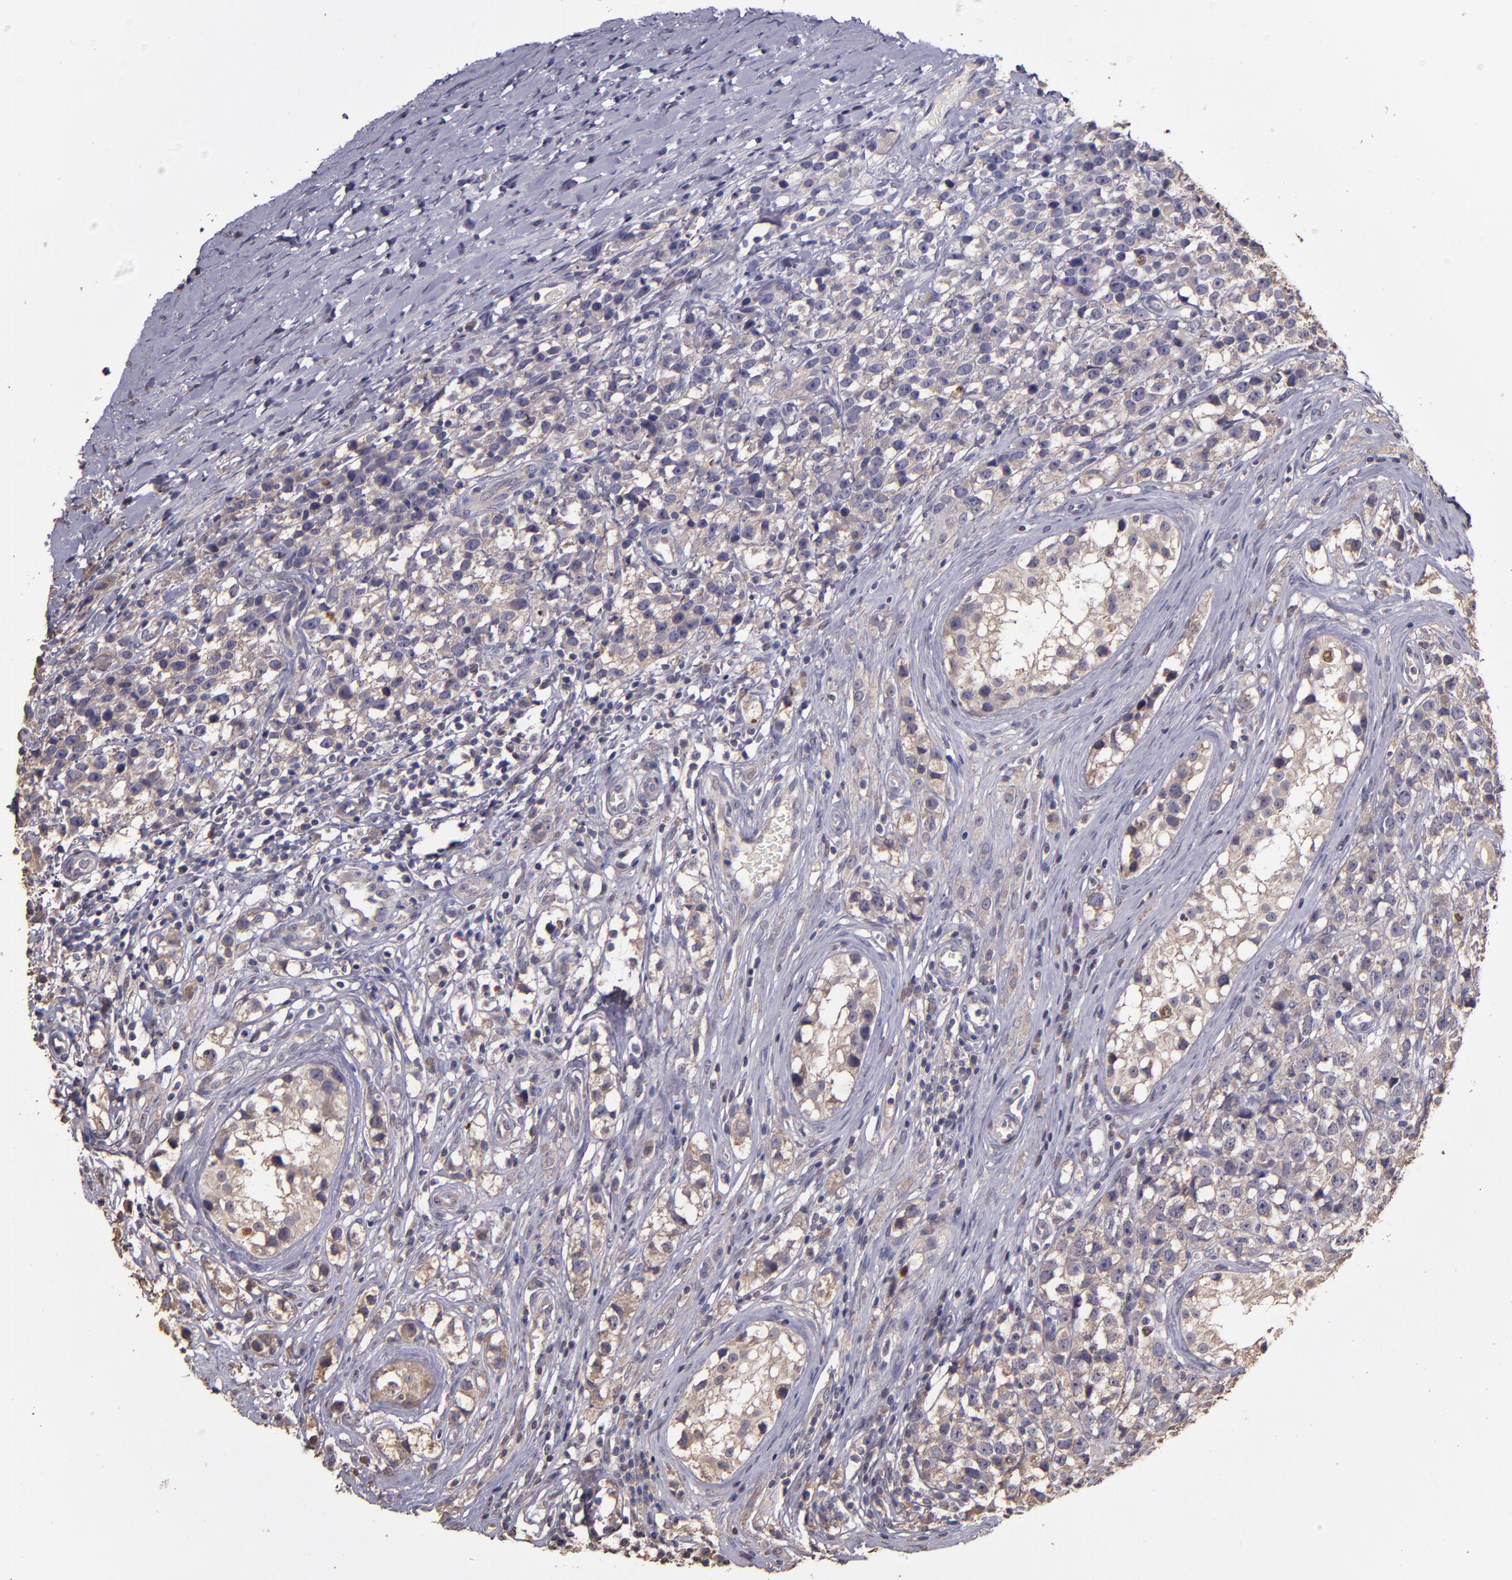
{"staining": {"intensity": "weak", "quantity": ">75%", "location": "cytoplasmic/membranous"}, "tissue": "testis cancer", "cell_type": "Tumor cells", "image_type": "cancer", "snomed": [{"axis": "morphology", "description": "Seminoma, NOS"}, {"axis": "topography", "description": "Testis"}], "caption": "The histopathology image reveals staining of testis seminoma, revealing weak cytoplasmic/membranous protein positivity (brown color) within tumor cells.", "gene": "HECTD1", "patient": {"sex": "male", "age": 25}}